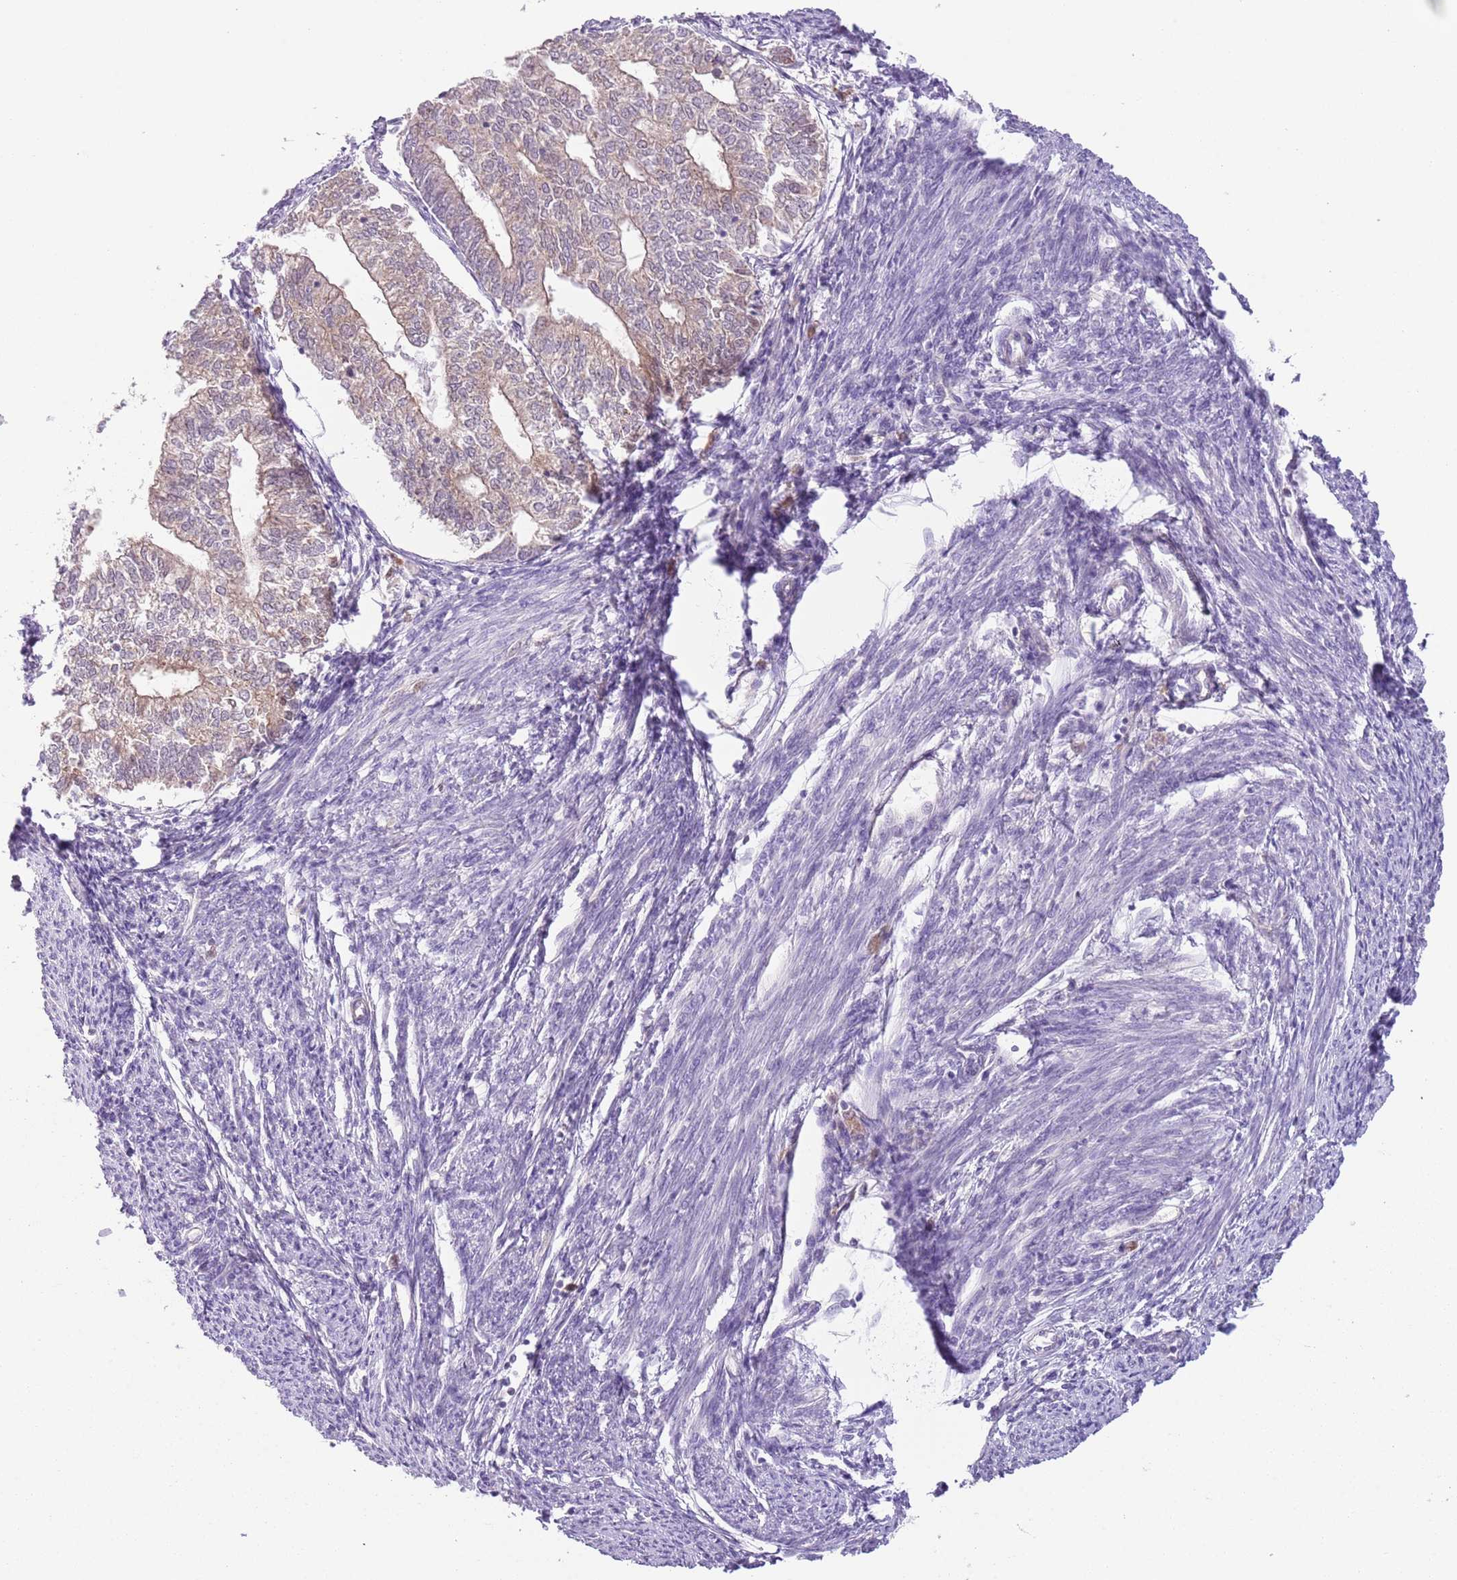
{"staining": {"intensity": "negative", "quantity": "none", "location": "none"}, "tissue": "smooth muscle", "cell_type": "Smooth muscle cells", "image_type": "normal", "snomed": [{"axis": "morphology", "description": "Normal tissue, NOS"}, {"axis": "topography", "description": "Smooth muscle"}, {"axis": "topography", "description": "Uterus"}], "caption": "The histopathology image shows no significant expression in smooth muscle cells of smooth muscle.", "gene": "COPE", "patient": {"sex": "female", "age": 59}}